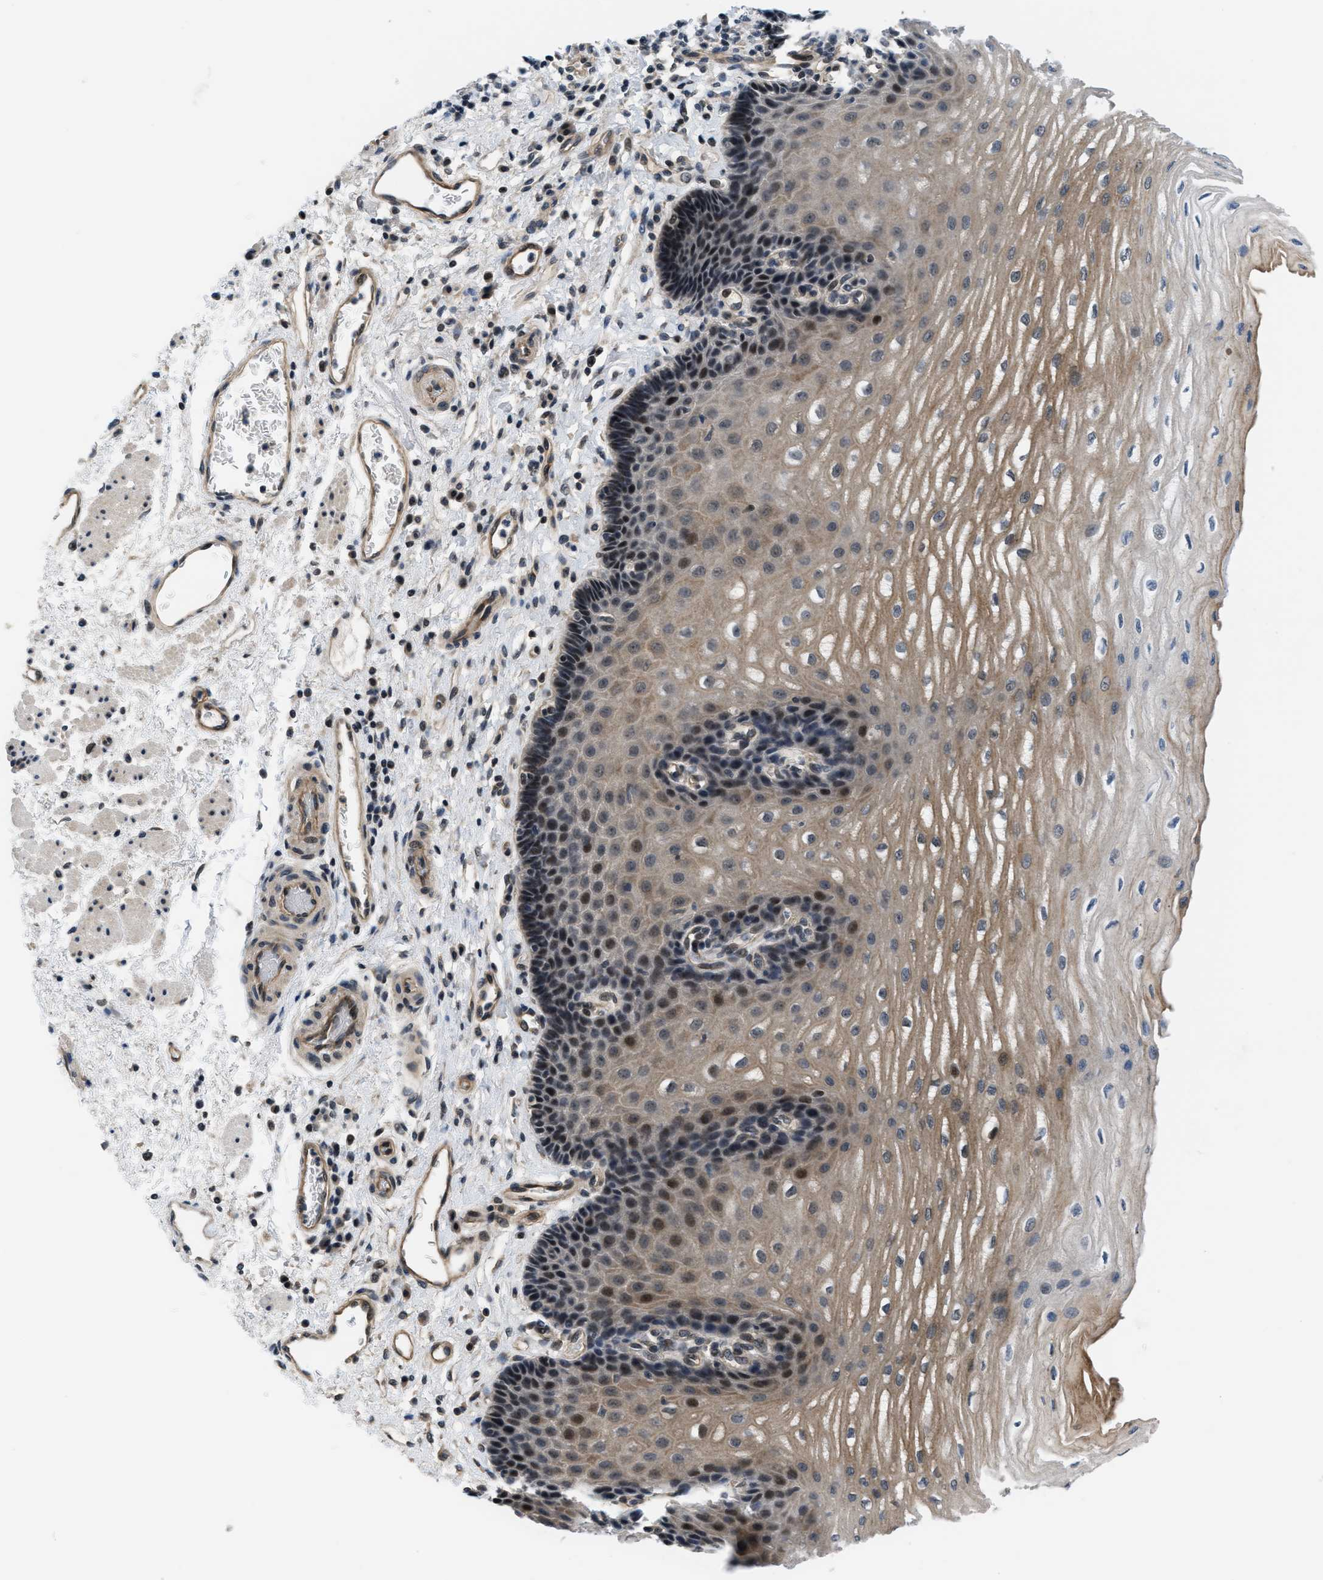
{"staining": {"intensity": "moderate", "quantity": ">75%", "location": "cytoplasmic/membranous,nuclear"}, "tissue": "esophagus", "cell_type": "Squamous epithelial cells", "image_type": "normal", "snomed": [{"axis": "morphology", "description": "Normal tissue, NOS"}, {"axis": "topography", "description": "Esophagus"}], "caption": "Esophagus stained with immunohistochemistry (IHC) reveals moderate cytoplasmic/membranous,nuclear staining in approximately >75% of squamous epithelial cells. (DAB = brown stain, brightfield microscopy at high magnification).", "gene": "SETD5", "patient": {"sex": "male", "age": 54}}